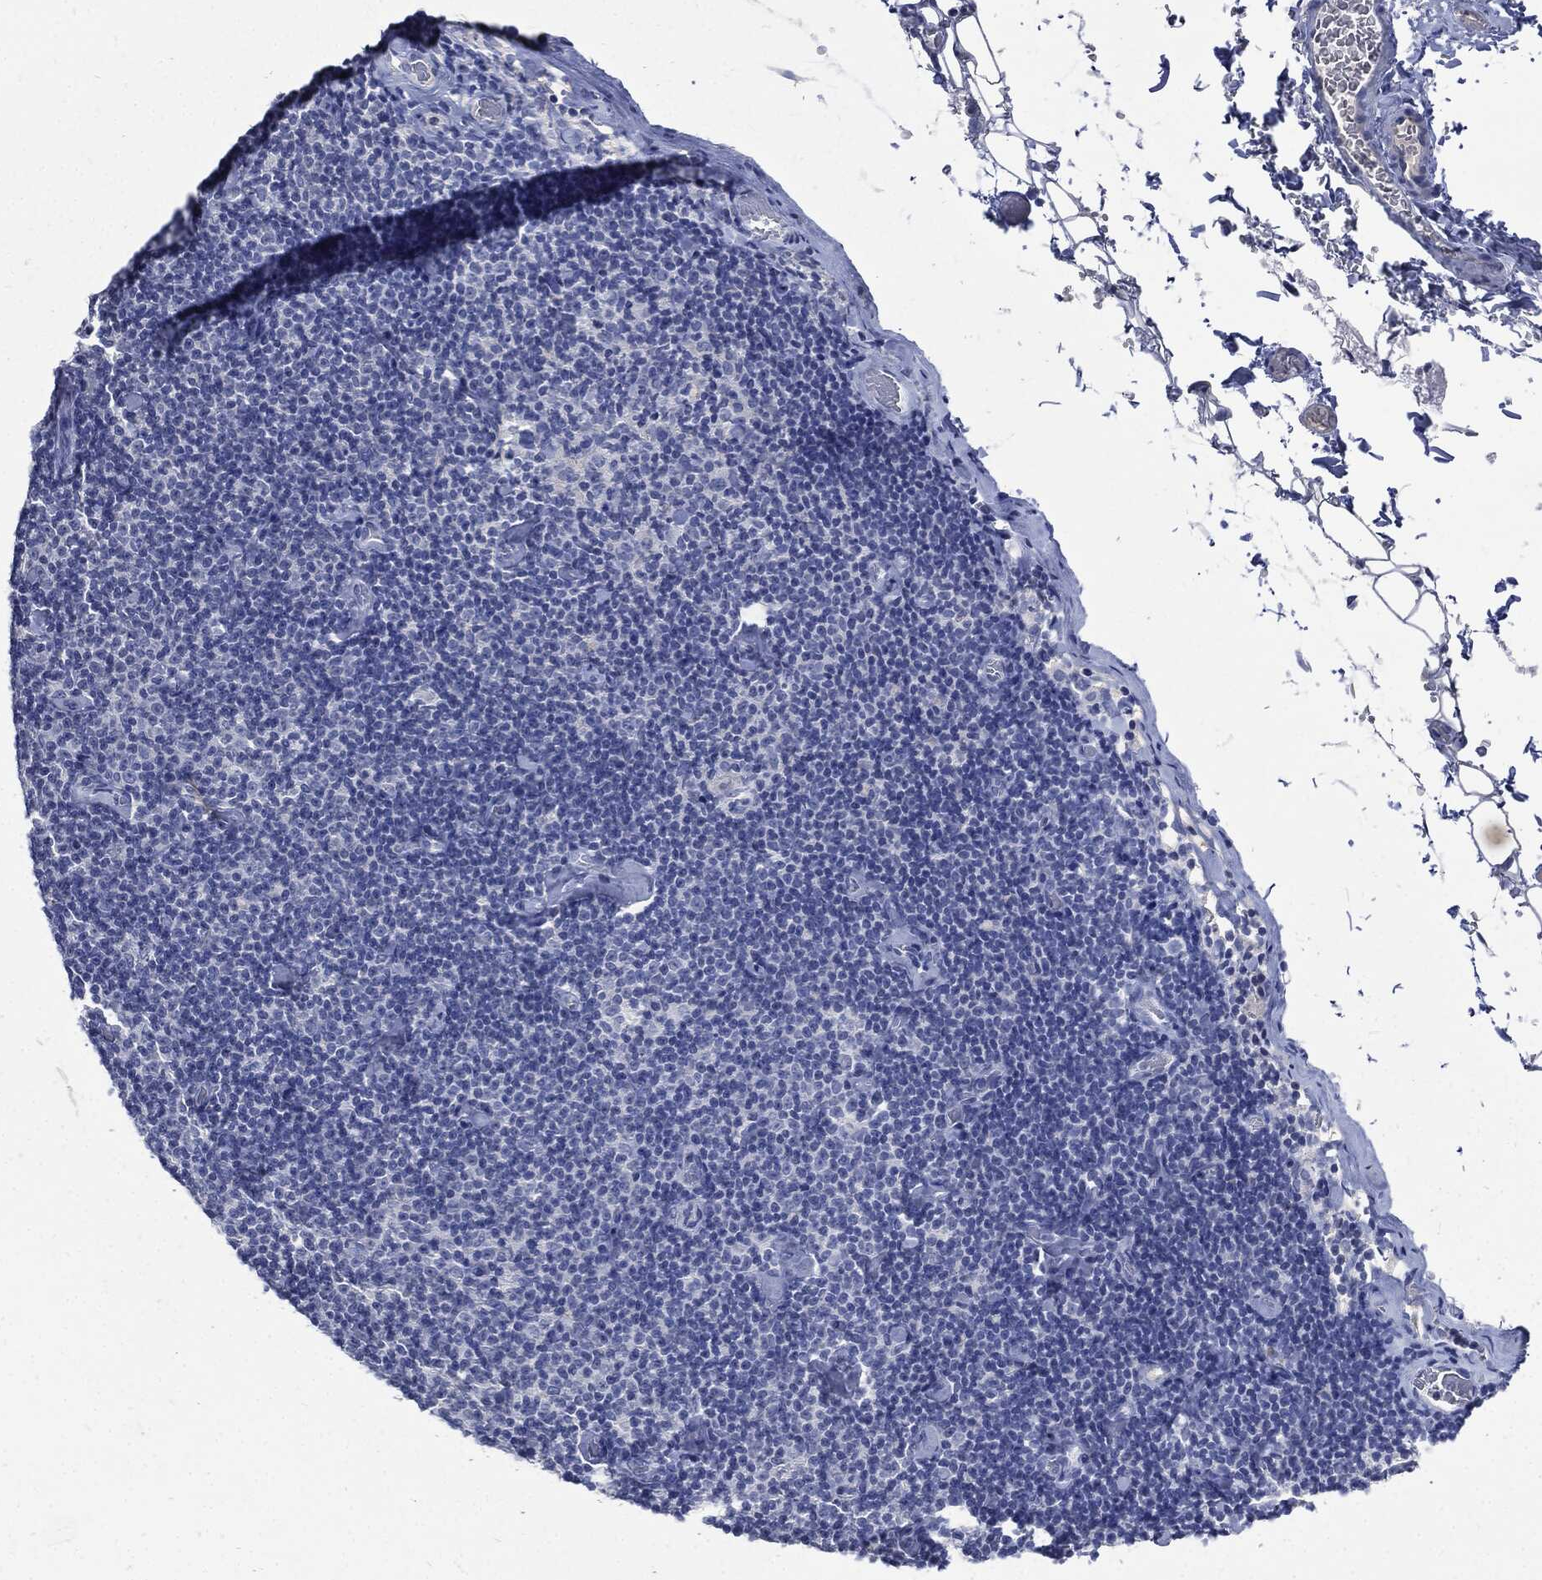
{"staining": {"intensity": "negative", "quantity": "none", "location": "none"}, "tissue": "lymphoma", "cell_type": "Tumor cells", "image_type": "cancer", "snomed": [{"axis": "morphology", "description": "Malignant lymphoma, non-Hodgkin's type, Low grade"}, {"axis": "topography", "description": "Lymph node"}], "caption": "DAB (3,3'-diaminobenzidine) immunohistochemical staining of low-grade malignant lymphoma, non-Hodgkin's type reveals no significant staining in tumor cells. The staining is performed using DAB brown chromogen with nuclei counter-stained in using hematoxylin.", "gene": "CPE", "patient": {"sex": "male", "age": 81}}